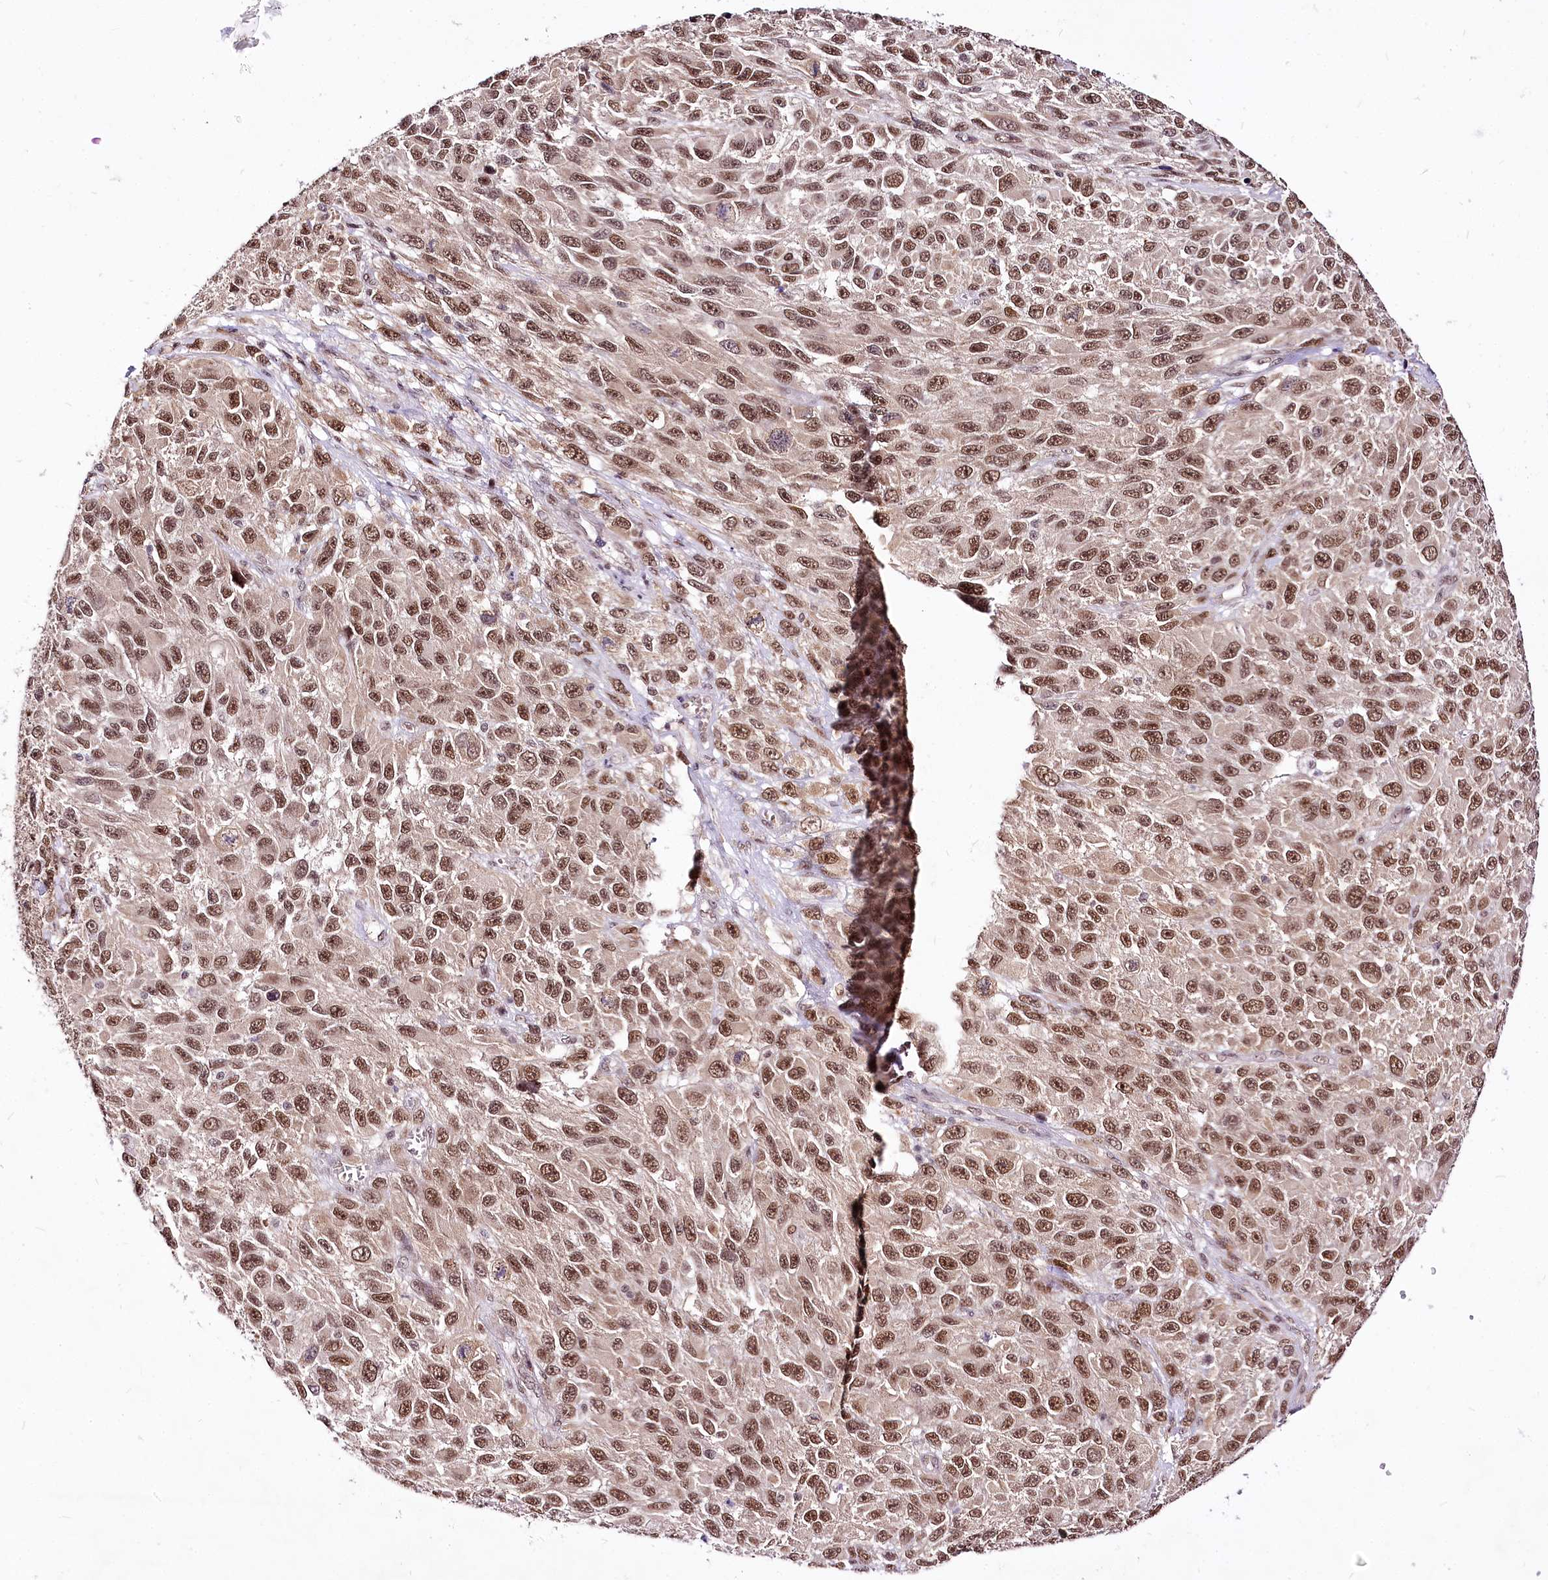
{"staining": {"intensity": "moderate", "quantity": ">75%", "location": "nuclear"}, "tissue": "melanoma", "cell_type": "Tumor cells", "image_type": "cancer", "snomed": [{"axis": "morphology", "description": "Normal tissue, NOS"}, {"axis": "morphology", "description": "Malignant melanoma, NOS"}, {"axis": "topography", "description": "Skin"}], "caption": "Tumor cells exhibit moderate nuclear positivity in approximately >75% of cells in malignant melanoma. The staining was performed using DAB (3,3'-diaminobenzidine), with brown indicating positive protein expression. Nuclei are stained blue with hematoxylin.", "gene": "POLA2", "patient": {"sex": "female", "age": 96}}